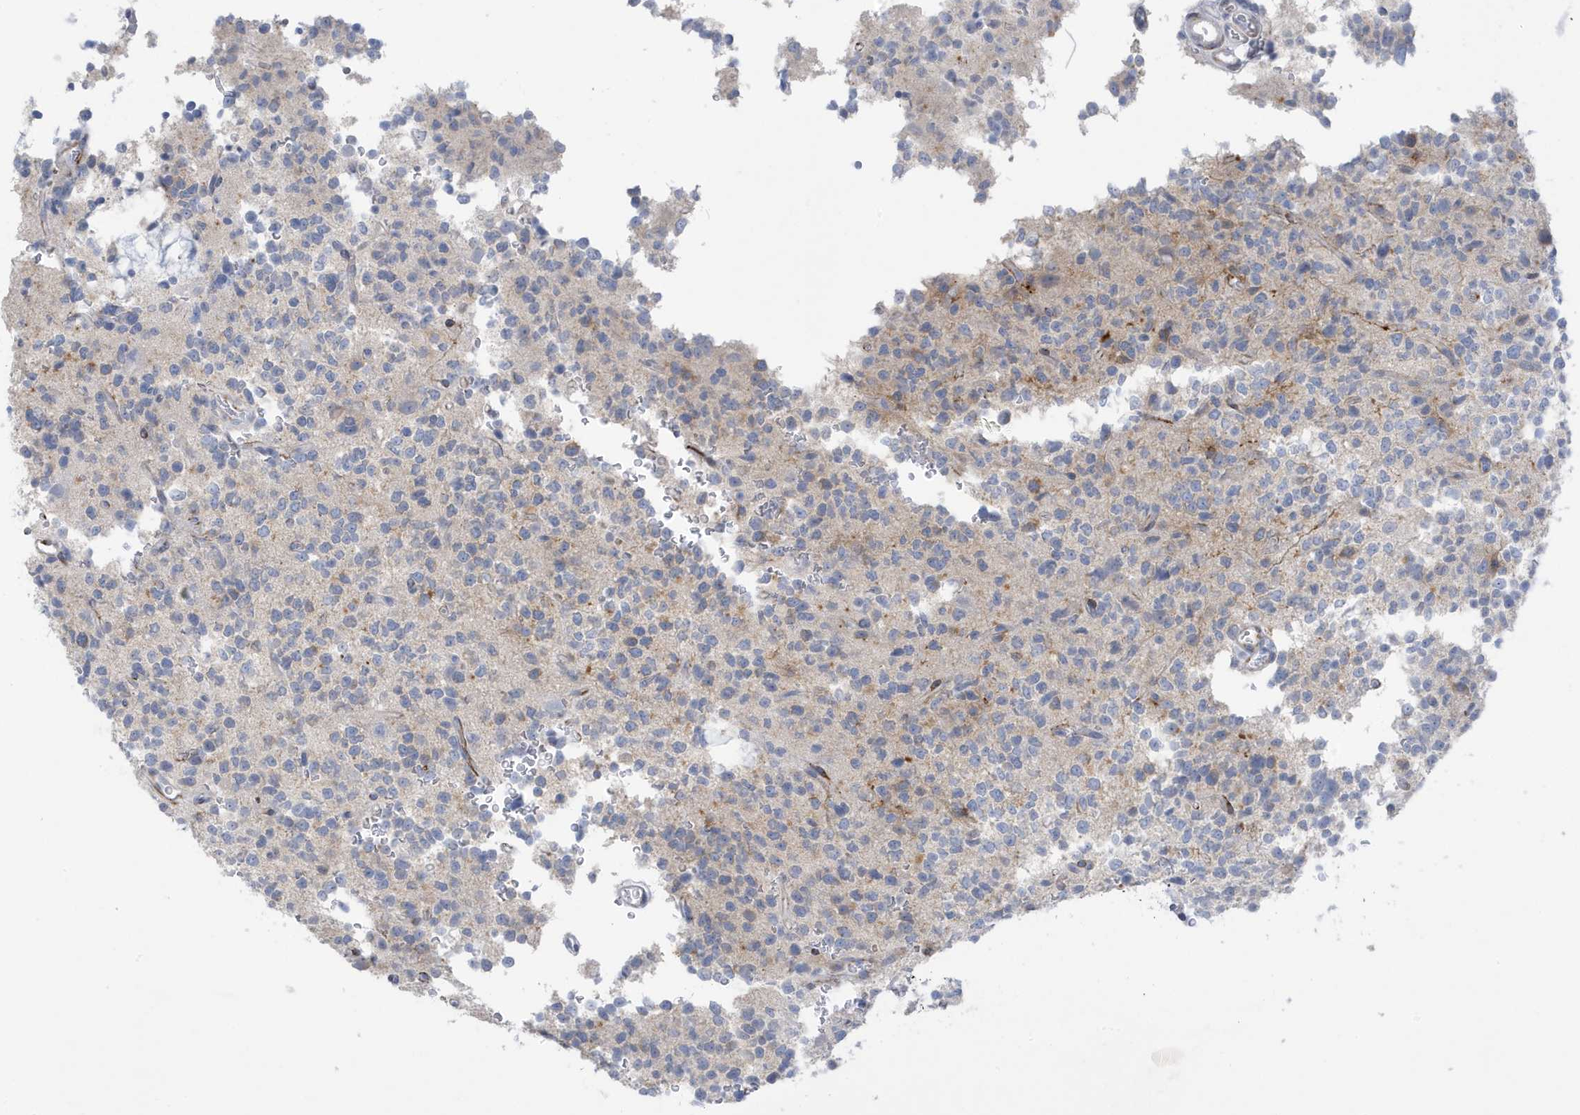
{"staining": {"intensity": "weak", "quantity": "<25%", "location": "cytoplasmic/membranous"}, "tissue": "glioma", "cell_type": "Tumor cells", "image_type": "cancer", "snomed": [{"axis": "morphology", "description": "Glioma, malignant, High grade"}, {"axis": "topography", "description": "Brain"}], "caption": "High magnification brightfield microscopy of malignant glioma (high-grade) stained with DAB (3,3'-diaminobenzidine) (brown) and counterstained with hematoxylin (blue): tumor cells show no significant positivity. Brightfield microscopy of immunohistochemistry (IHC) stained with DAB (3,3'-diaminobenzidine) (brown) and hematoxylin (blue), captured at high magnification.", "gene": "PERM1", "patient": {"sex": "female", "age": 62}}